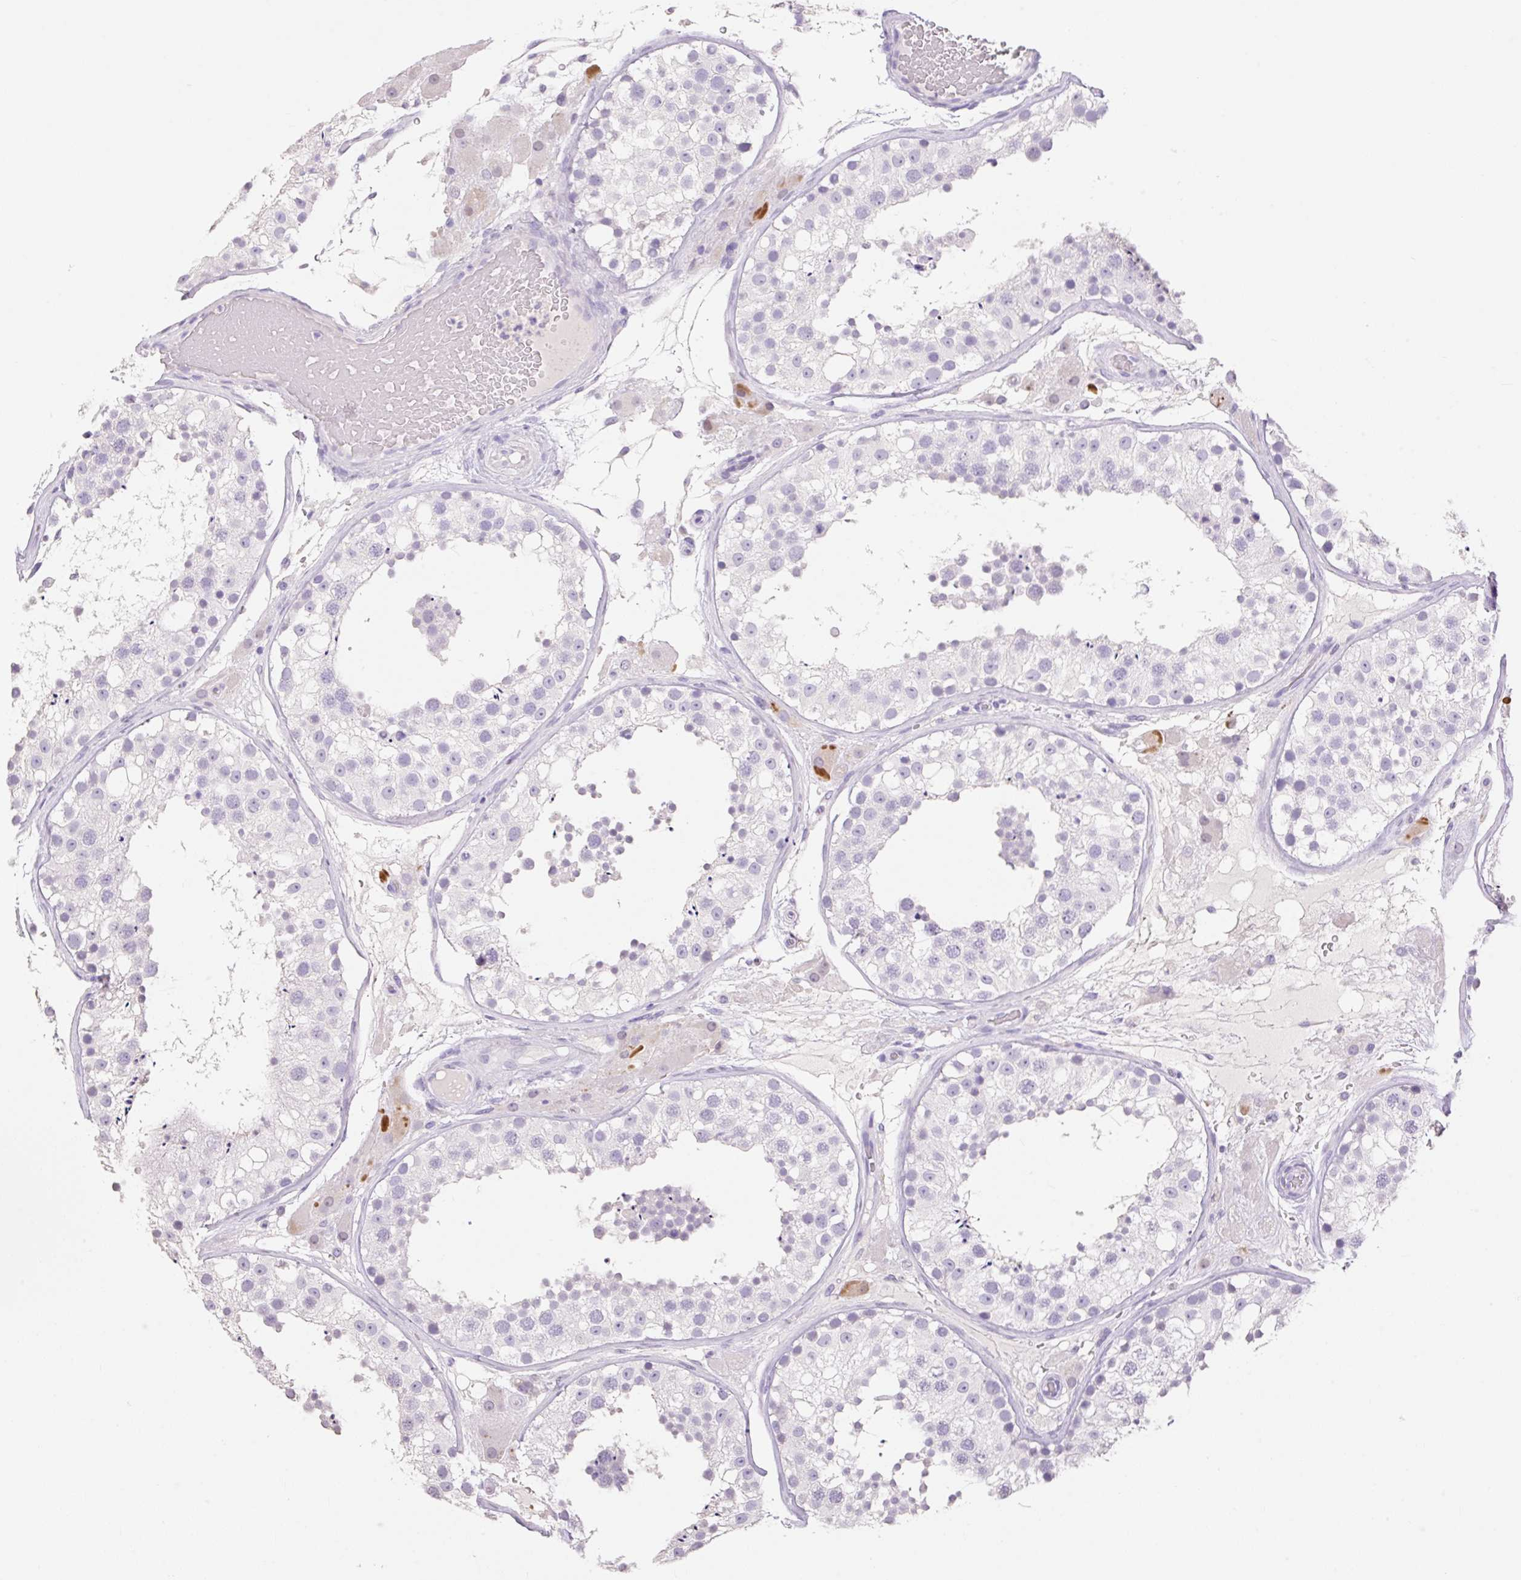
{"staining": {"intensity": "negative", "quantity": "none", "location": "none"}, "tissue": "testis", "cell_type": "Cells in seminiferous ducts", "image_type": "normal", "snomed": [{"axis": "morphology", "description": "Normal tissue, NOS"}, {"axis": "topography", "description": "Testis"}], "caption": "A micrograph of human testis is negative for staining in cells in seminiferous ducts. (Brightfield microscopy of DAB immunohistochemistry at high magnification).", "gene": "HCRTR2", "patient": {"sex": "male", "age": 26}}